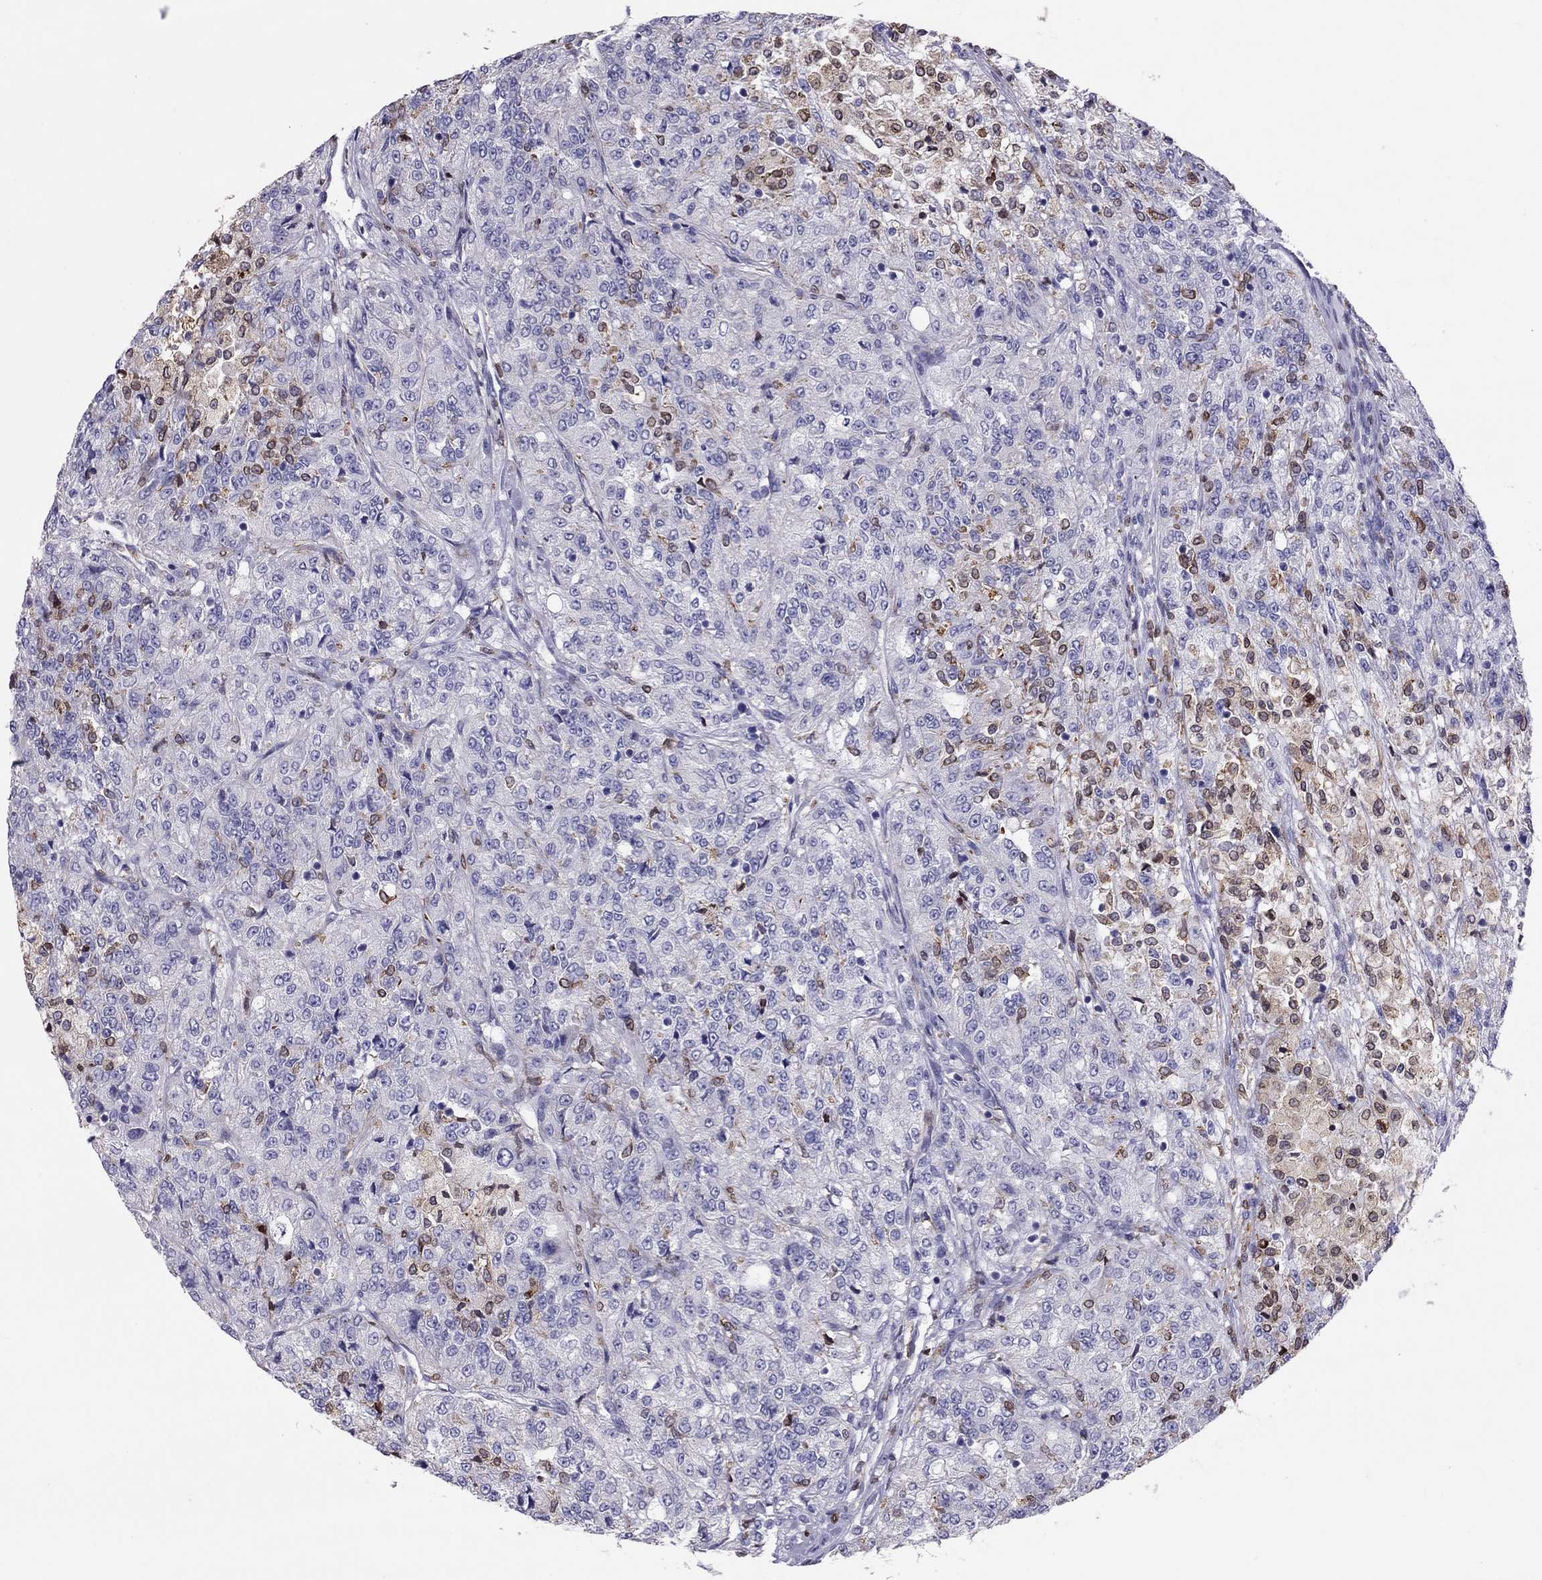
{"staining": {"intensity": "negative", "quantity": "none", "location": "none"}, "tissue": "renal cancer", "cell_type": "Tumor cells", "image_type": "cancer", "snomed": [{"axis": "morphology", "description": "Adenocarcinoma, NOS"}, {"axis": "topography", "description": "Kidney"}], "caption": "IHC of adenocarcinoma (renal) exhibits no staining in tumor cells.", "gene": "ADORA2A", "patient": {"sex": "female", "age": 63}}